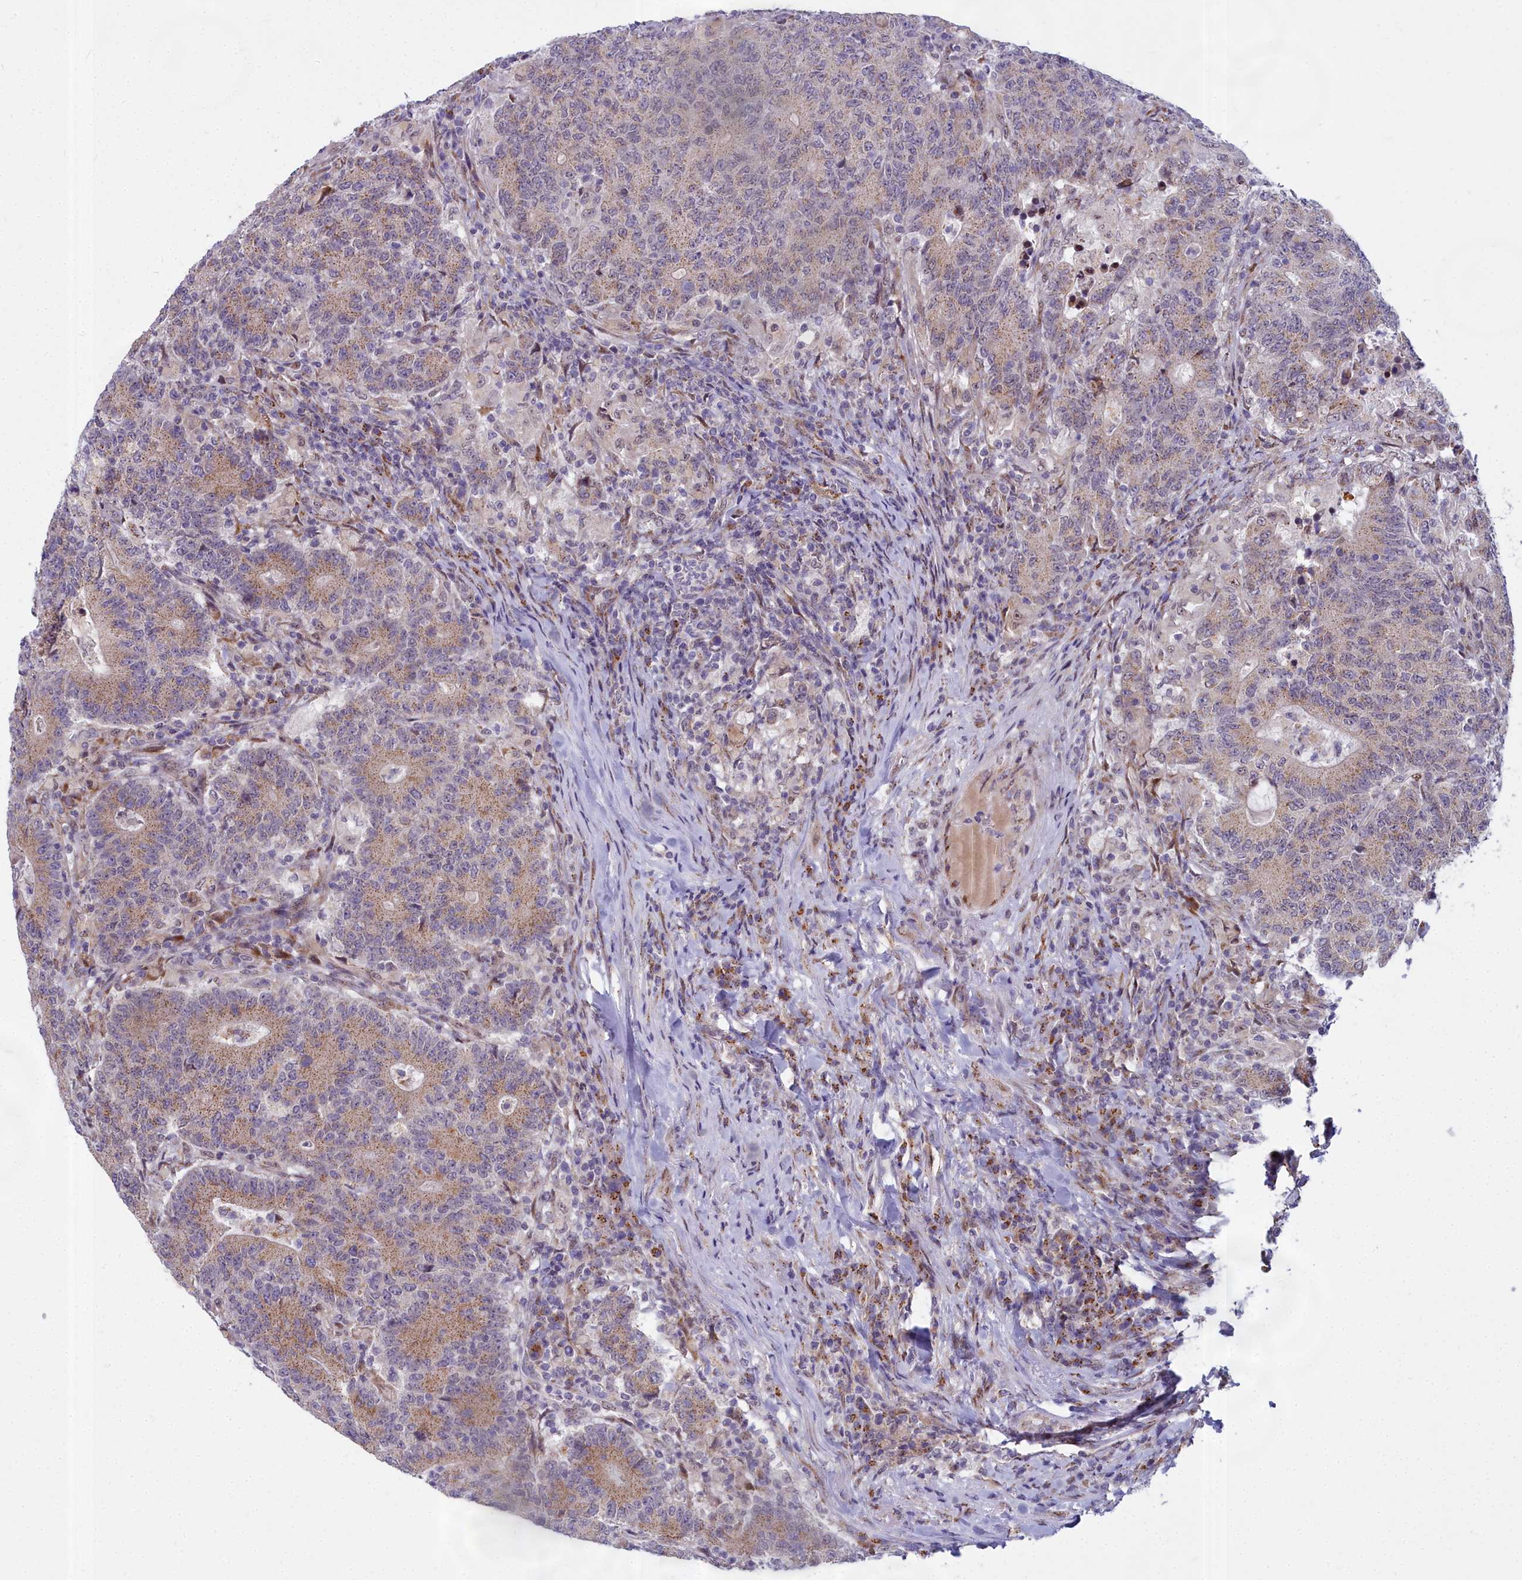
{"staining": {"intensity": "weak", "quantity": ">75%", "location": "cytoplasmic/membranous"}, "tissue": "colorectal cancer", "cell_type": "Tumor cells", "image_type": "cancer", "snomed": [{"axis": "morphology", "description": "Adenocarcinoma, NOS"}, {"axis": "topography", "description": "Colon"}], "caption": "Brown immunohistochemical staining in human colorectal adenocarcinoma demonstrates weak cytoplasmic/membranous expression in approximately >75% of tumor cells. The staining was performed using DAB to visualize the protein expression in brown, while the nuclei were stained in blue with hematoxylin (Magnification: 20x).", "gene": "WDPCP", "patient": {"sex": "female", "age": 75}}